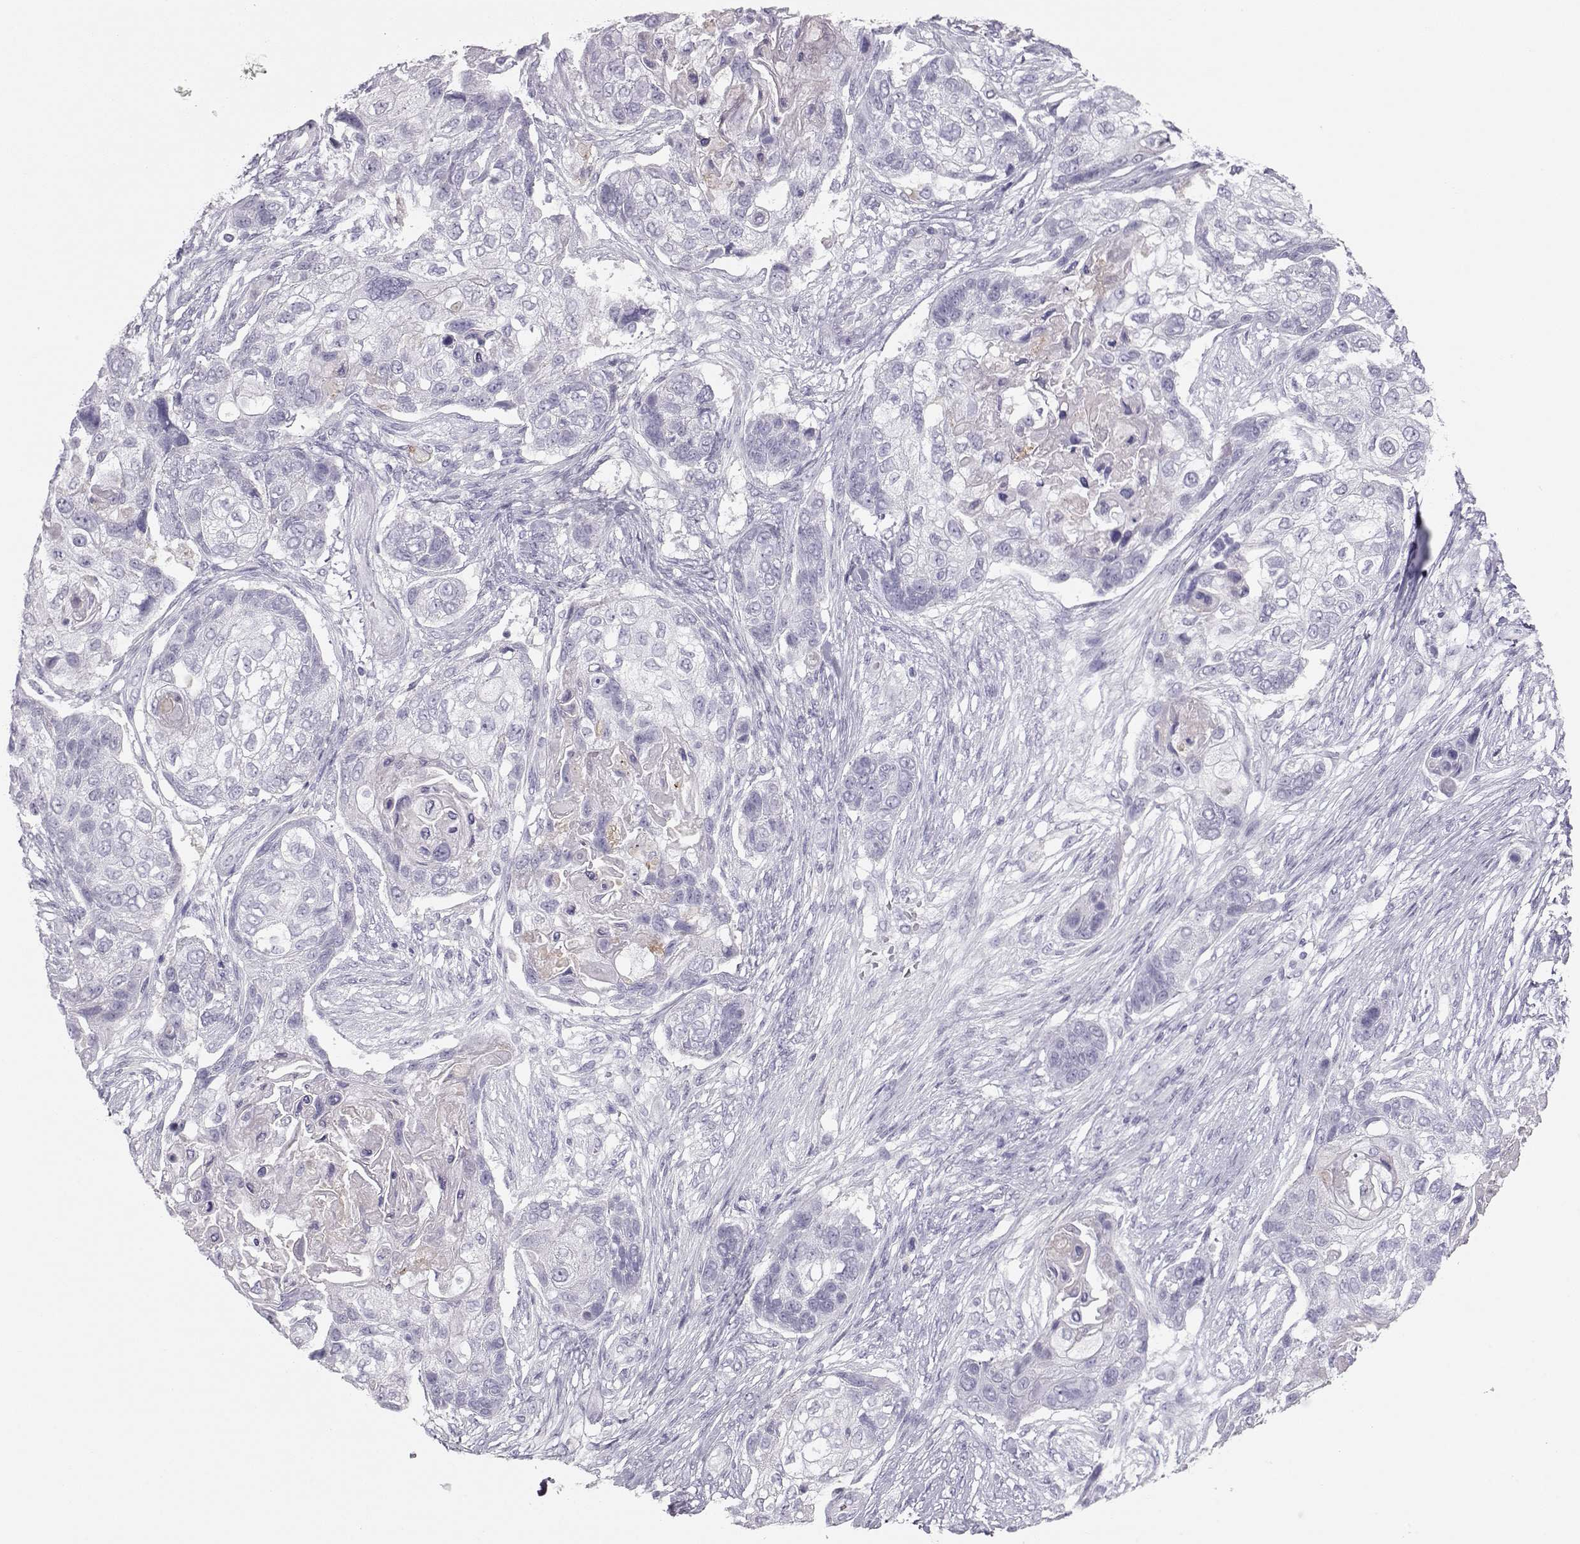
{"staining": {"intensity": "negative", "quantity": "none", "location": "none"}, "tissue": "lung cancer", "cell_type": "Tumor cells", "image_type": "cancer", "snomed": [{"axis": "morphology", "description": "Squamous cell carcinoma, NOS"}, {"axis": "topography", "description": "Lung"}], "caption": "The photomicrograph displays no significant positivity in tumor cells of lung squamous cell carcinoma. (DAB (3,3'-diaminobenzidine) immunohistochemistry (IHC) with hematoxylin counter stain).", "gene": "MIP", "patient": {"sex": "male", "age": 69}}